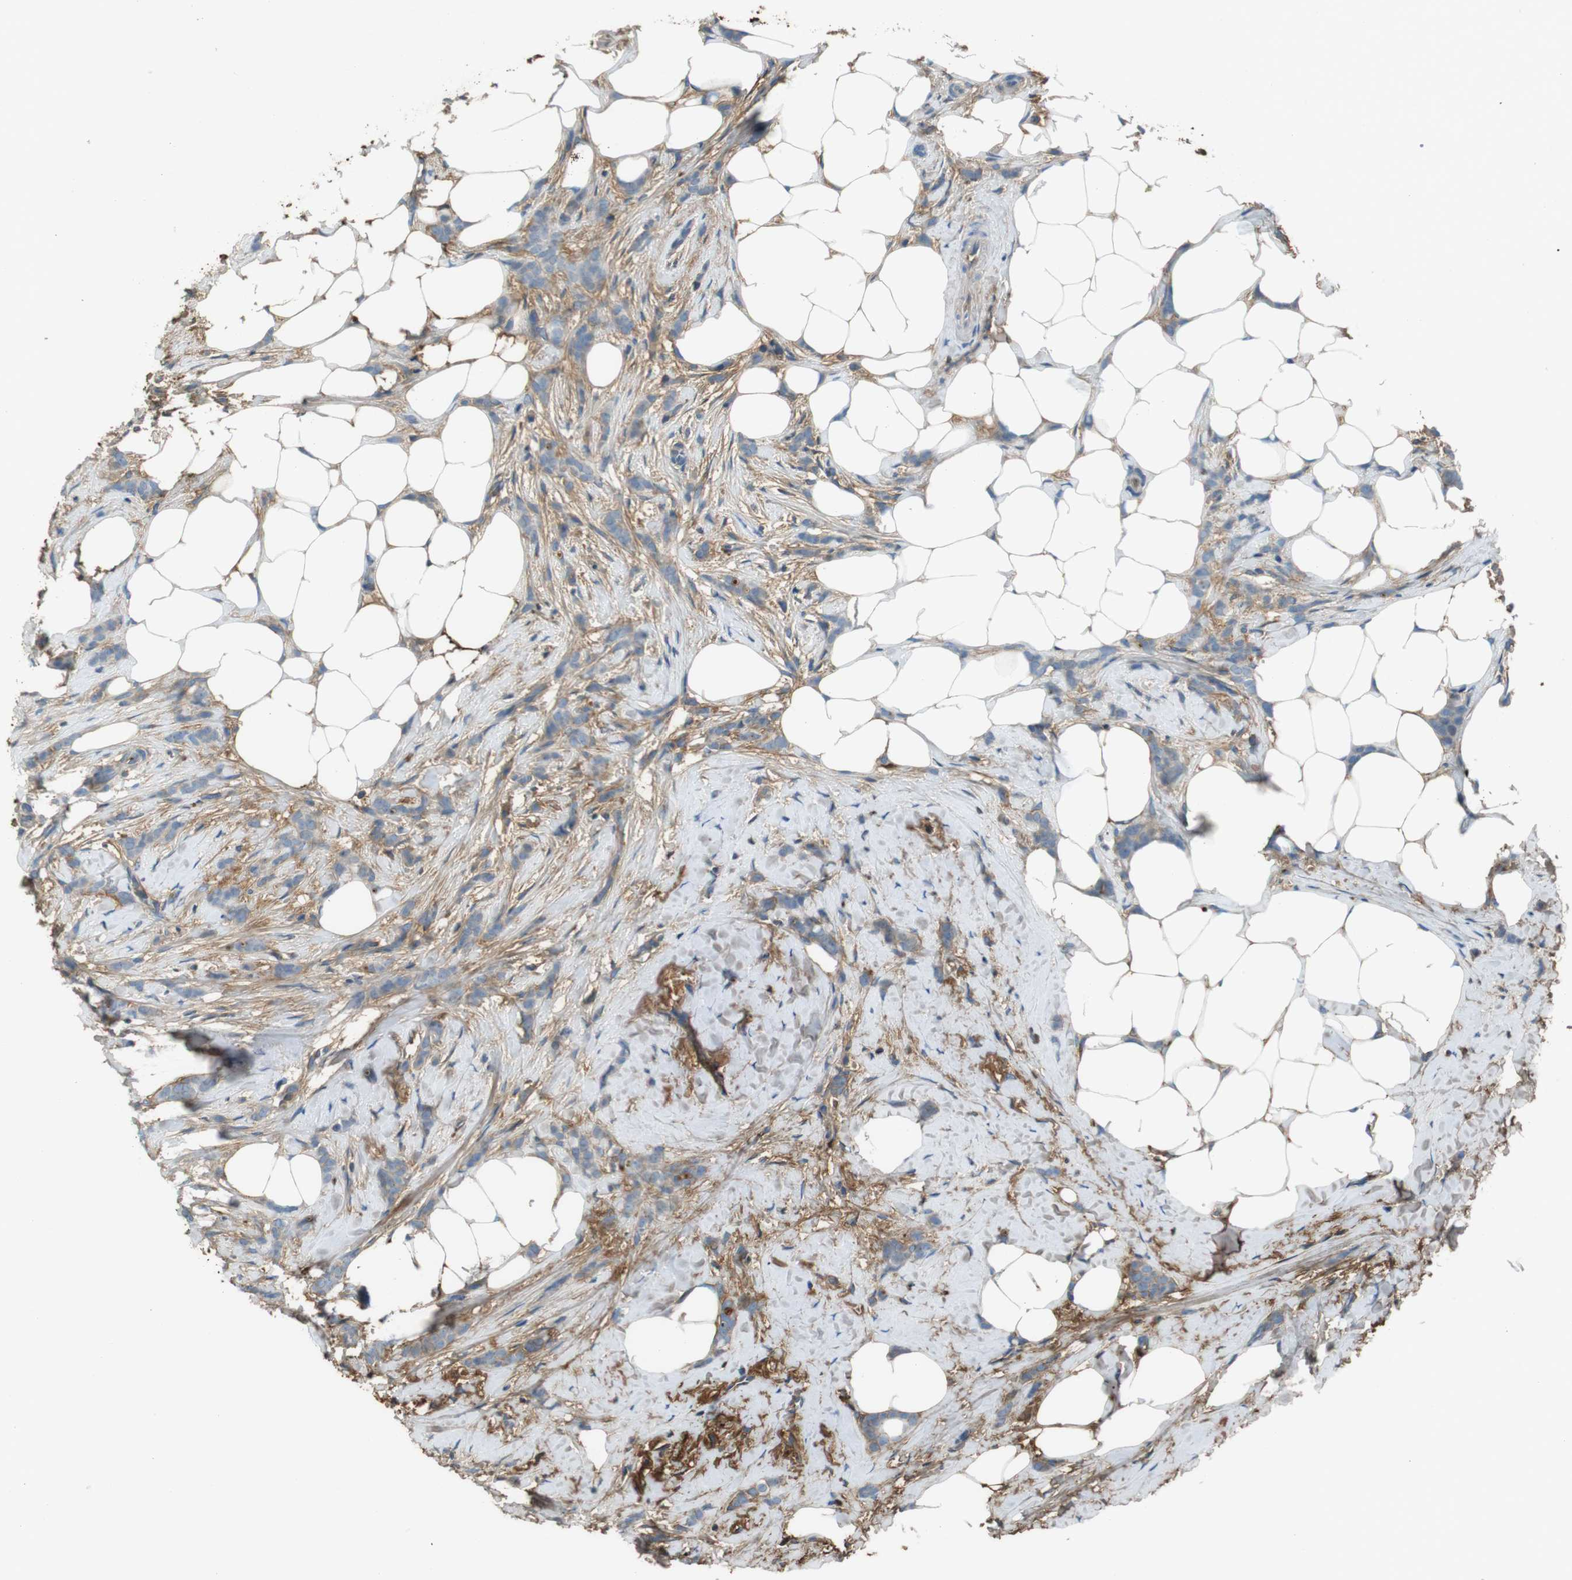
{"staining": {"intensity": "weak", "quantity": "25%-75%", "location": "cytoplasmic/membranous"}, "tissue": "breast cancer", "cell_type": "Tumor cells", "image_type": "cancer", "snomed": [{"axis": "morphology", "description": "Lobular carcinoma, in situ"}, {"axis": "morphology", "description": "Lobular carcinoma"}, {"axis": "topography", "description": "Breast"}], "caption": "A micrograph of lobular carcinoma in situ (breast) stained for a protein reveals weak cytoplasmic/membranous brown staining in tumor cells.", "gene": "LTBP4", "patient": {"sex": "female", "age": 41}}